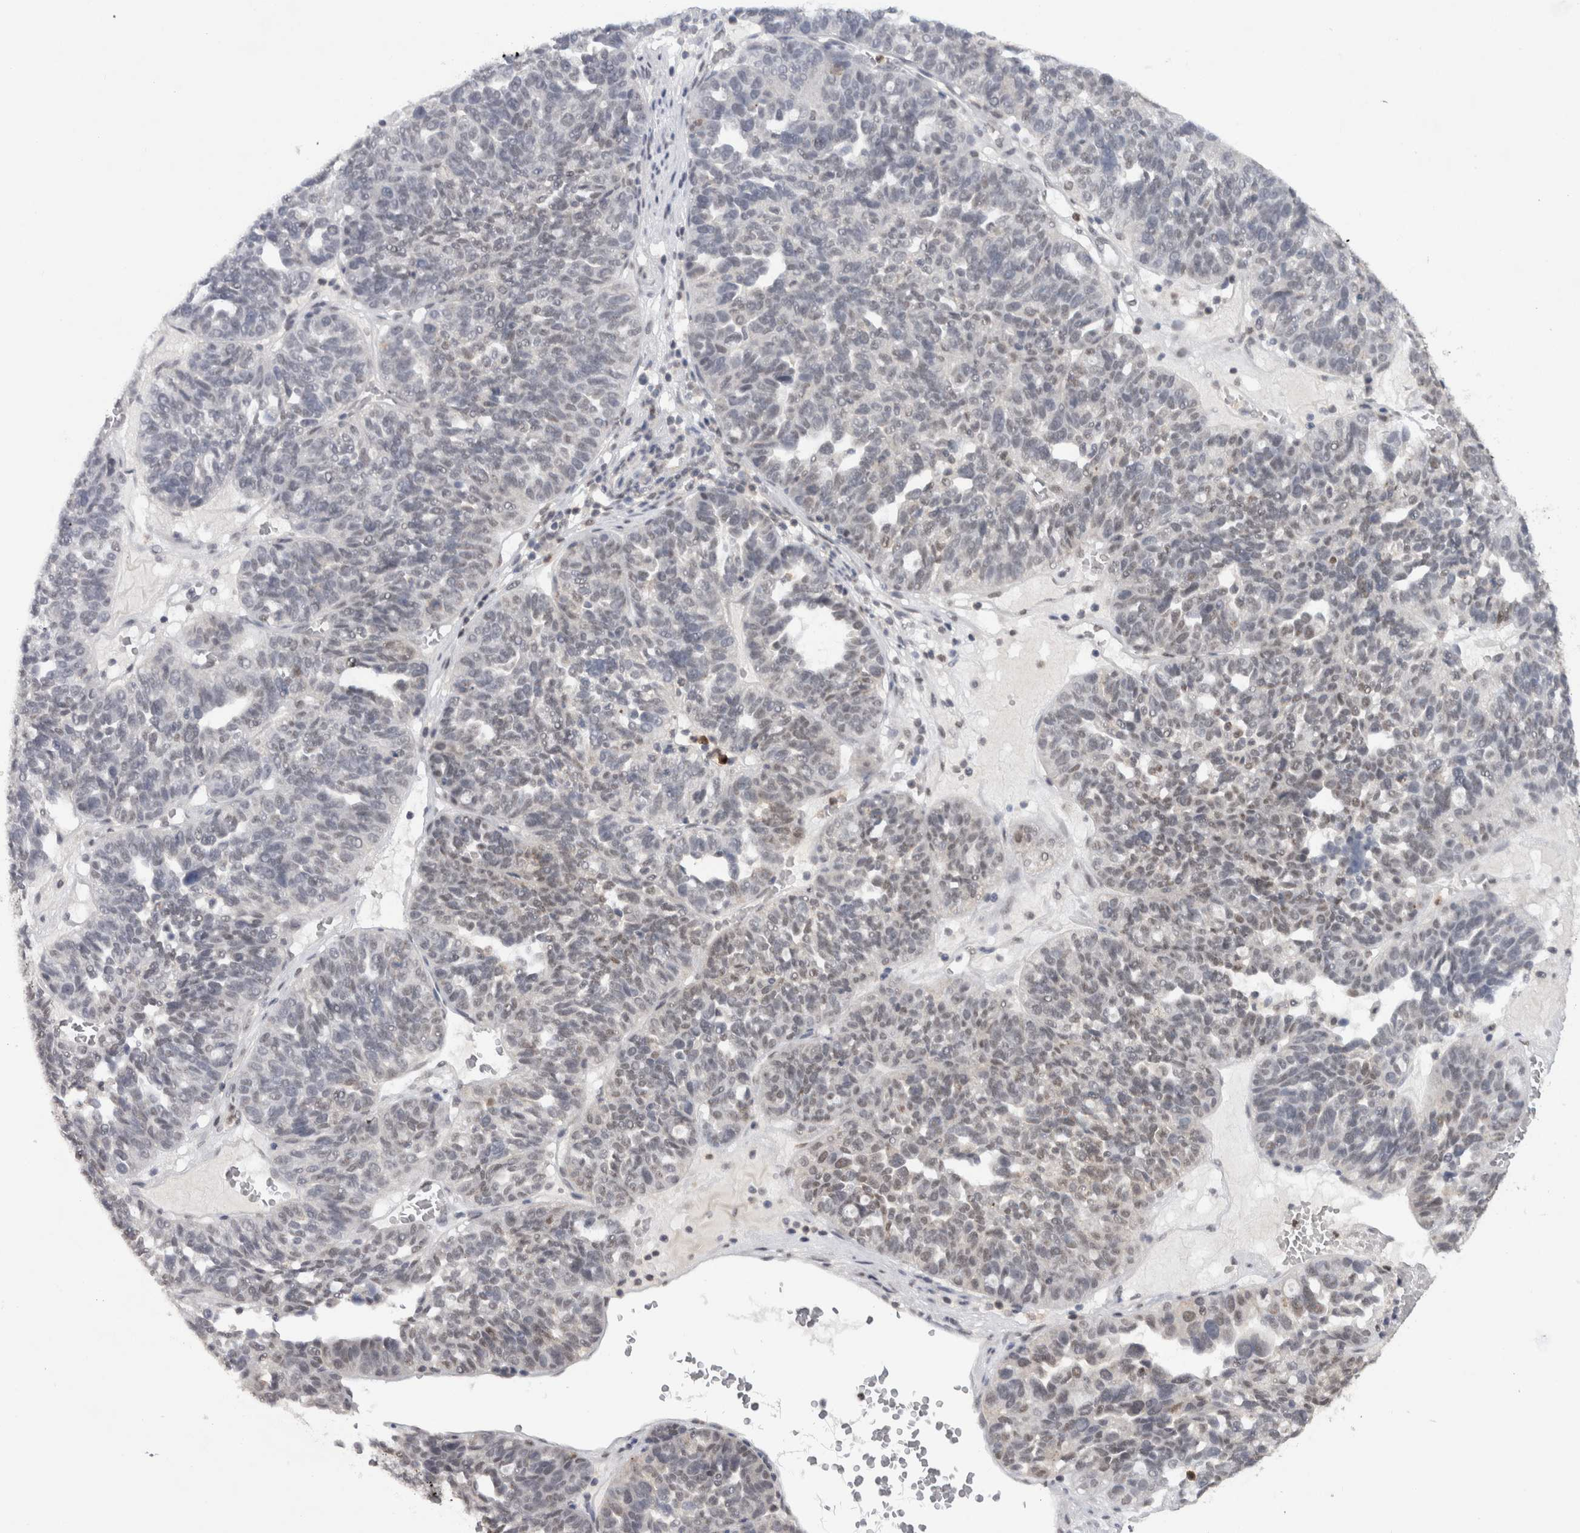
{"staining": {"intensity": "negative", "quantity": "none", "location": "none"}, "tissue": "ovarian cancer", "cell_type": "Tumor cells", "image_type": "cancer", "snomed": [{"axis": "morphology", "description": "Cystadenocarcinoma, serous, NOS"}, {"axis": "topography", "description": "Ovary"}], "caption": "Immunohistochemistry (IHC) micrograph of neoplastic tissue: human ovarian cancer stained with DAB (3,3'-diaminobenzidine) exhibits no significant protein expression in tumor cells.", "gene": "RPS6KA2", "patient": {"sex": "female", "age": 59}}